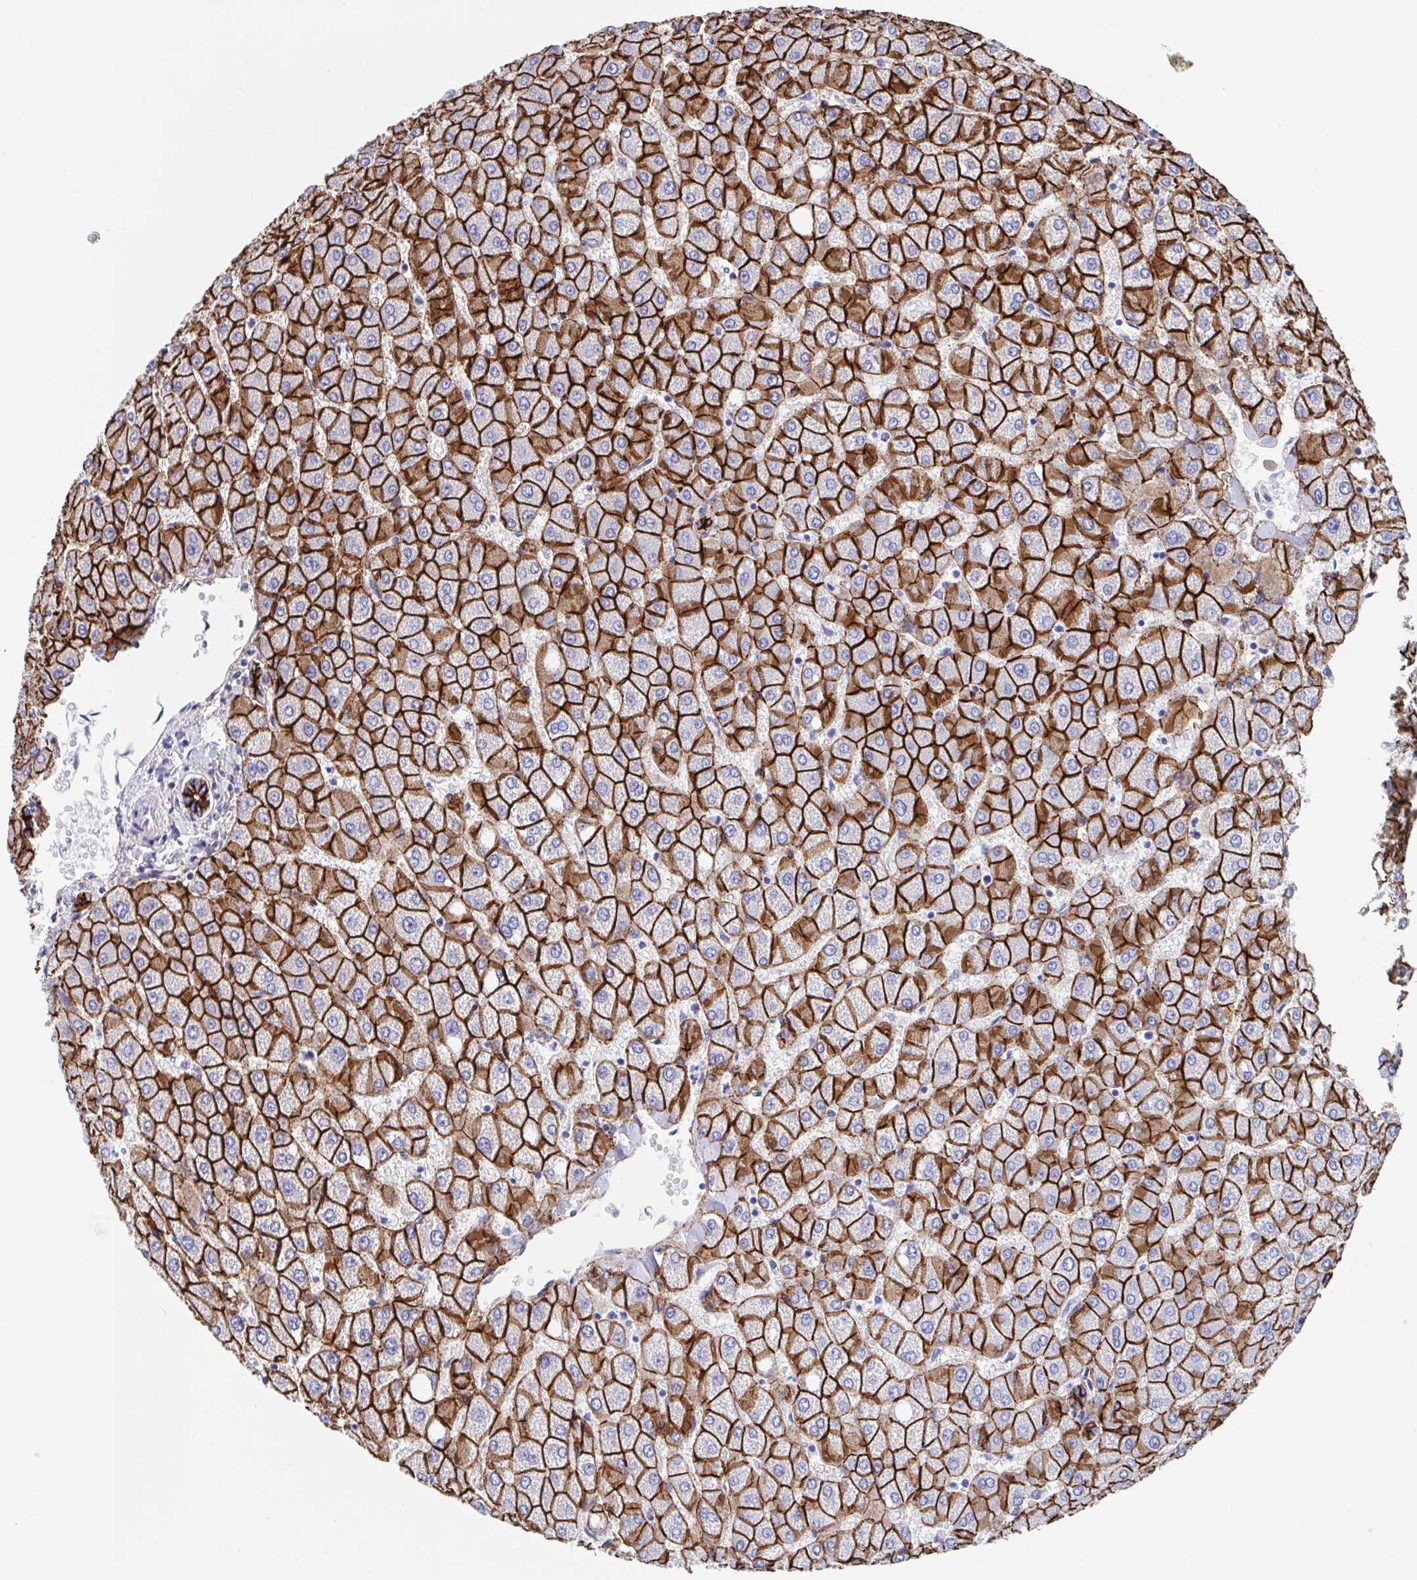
{"staining": {"intensity": "strong", "quantity": ">75%", "location": "cytoplasmic/membranous"}, "tissue": "liver", "cell_type": "Cholangiocytes", "image_type": "normal", "snomed": [{"axis": "morphology", "description": "Normal tissue, NOS"}, {"axis": "topography", "description": "Liver"}], "caption": "The immunohistochemical stain shows strong cytoplasmic/membranous positivity in cholangiocytes of benign liver. The protein of interest is stained brown, and the nuclei are stained in blue (DAB (3,3'-diaminobenzidine) IHC with brightfield microscopy, high magnification).", "gene": "CDH2", "patient": {"sex": "female", "age": 54}}